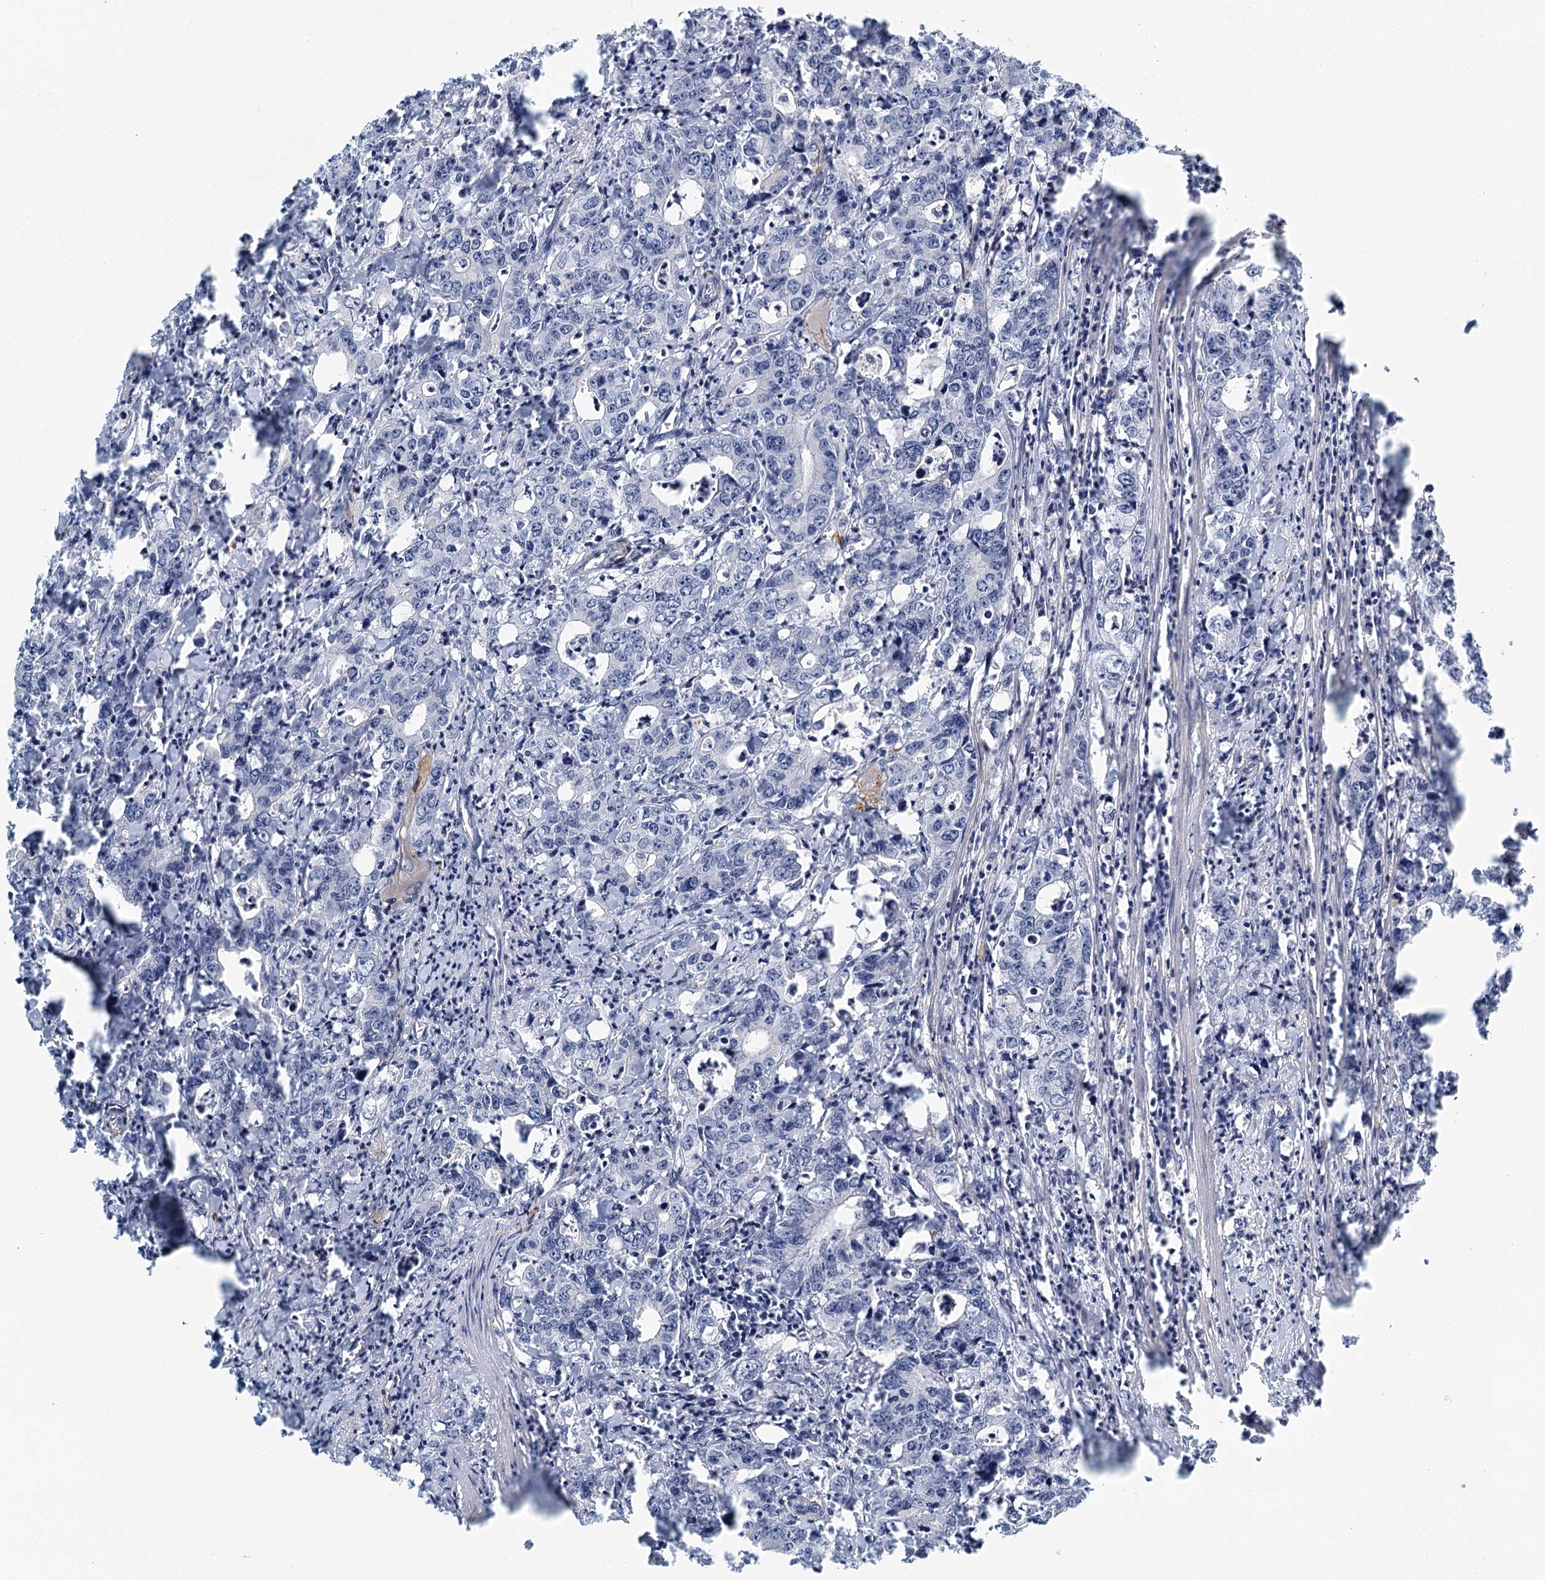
{"staining": {"intensity": "negative", "quantity": "none", "location": "none"}, "tissue": "colorectal cancer", "cell_type": "Tumor cells", "image_type": "cancer", "snomed": [{"axis": "morphology", "description": "Adenocarcinoma, NOS"}, {"axis": "topography", "description": "Colon"}], "caption": "Tumor cells are negative for protein expression in human colorectal cancer.", "gene": "ZNF527", "patient": {"sex": "female", "age": 75}}